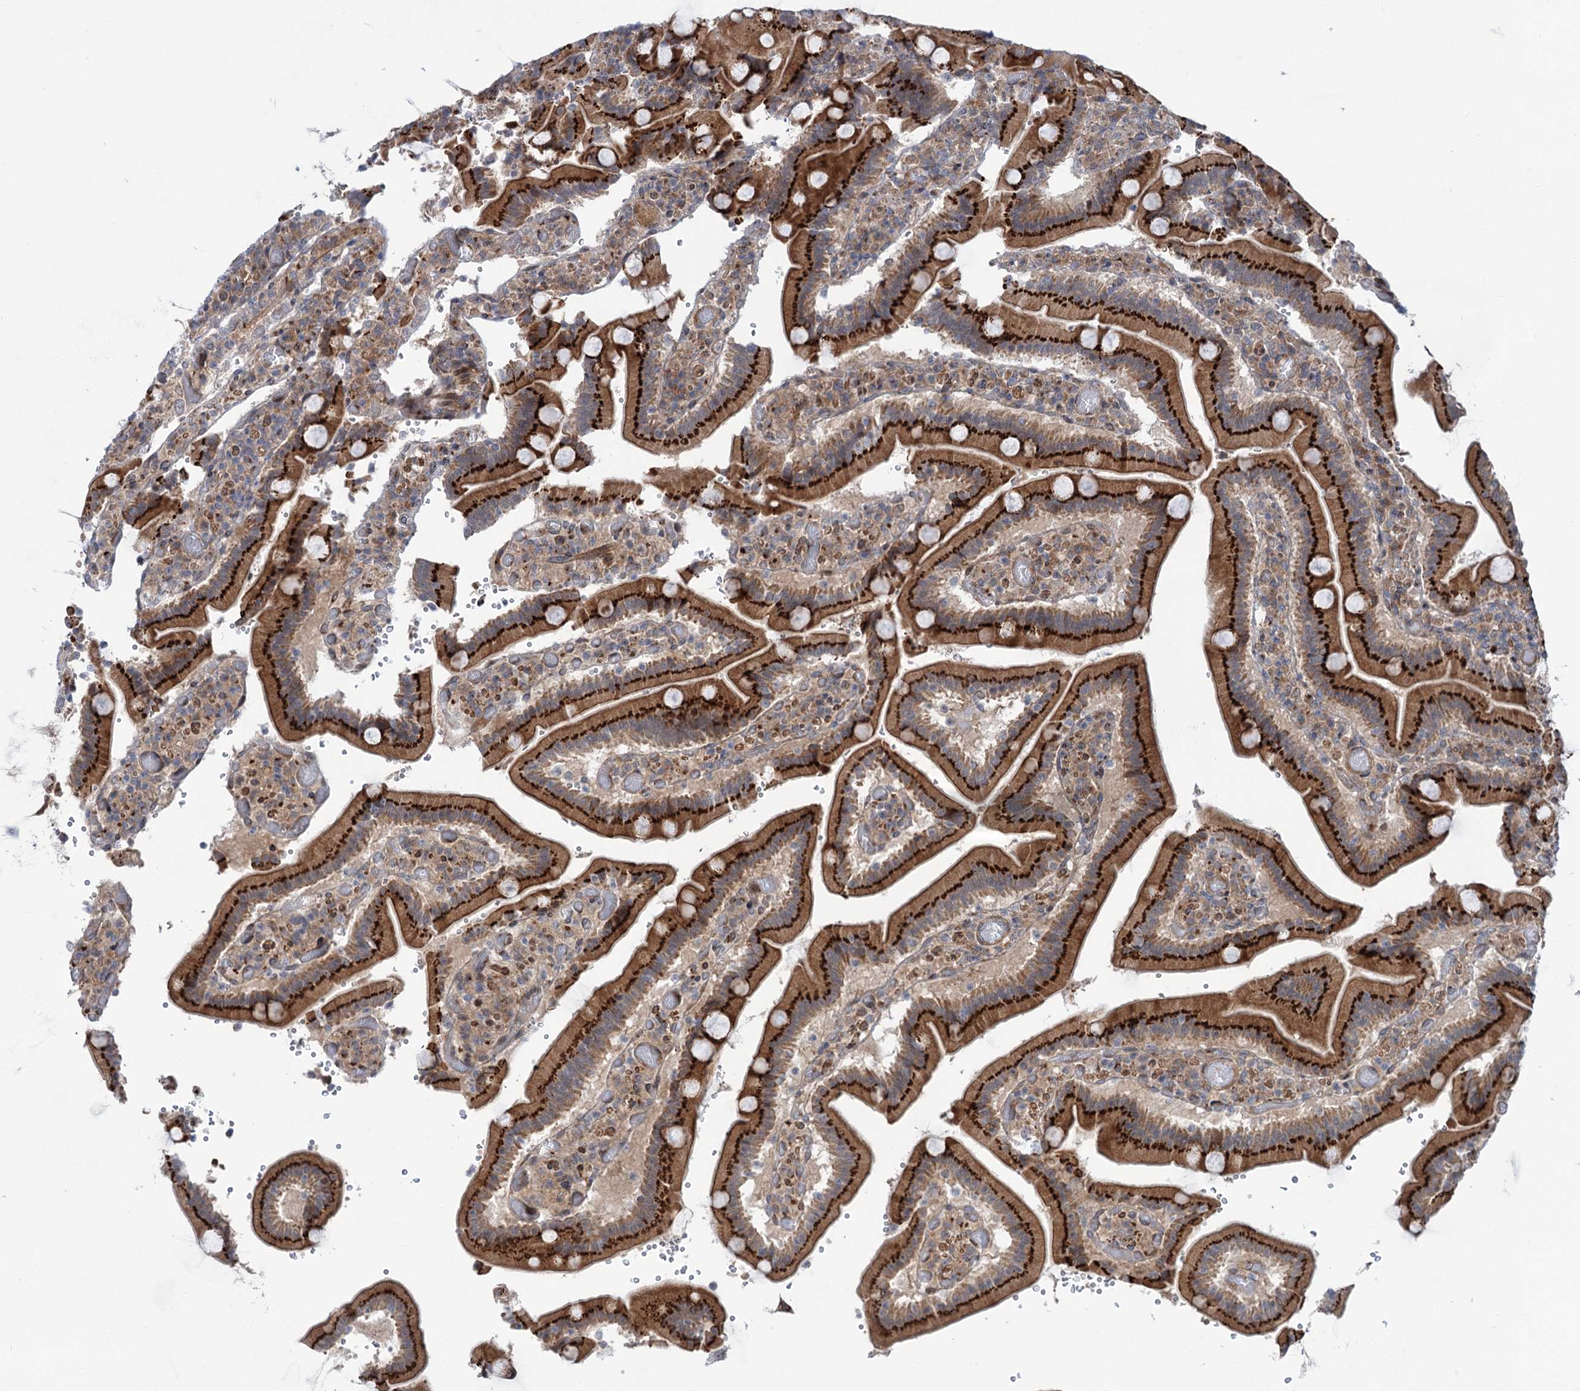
{"staining": {"intensity": "strong", "quantity": ">75%", "location": "cytoplasmic/membranous"}, "tissue": "duodenum", "cell_type": "Glandular cells", "image_type": "normal", "snomed": [{"axis": "morphology", "description": "Normal tissue, NOS"}, {"axis": "topography", "description": "Duodenum"}], "caption": "Immunohistochemical staining of normal human duodenum demonstrates strong cytoplasmic/membranous protein expression in about >75% of glandular cells. (Stains: DAB in brown, nuclei in blue, Microscopy: brightfield microscopy at high magnification).", "gene": "ELP4", "patient": {"sex": "female", "age": 62}}